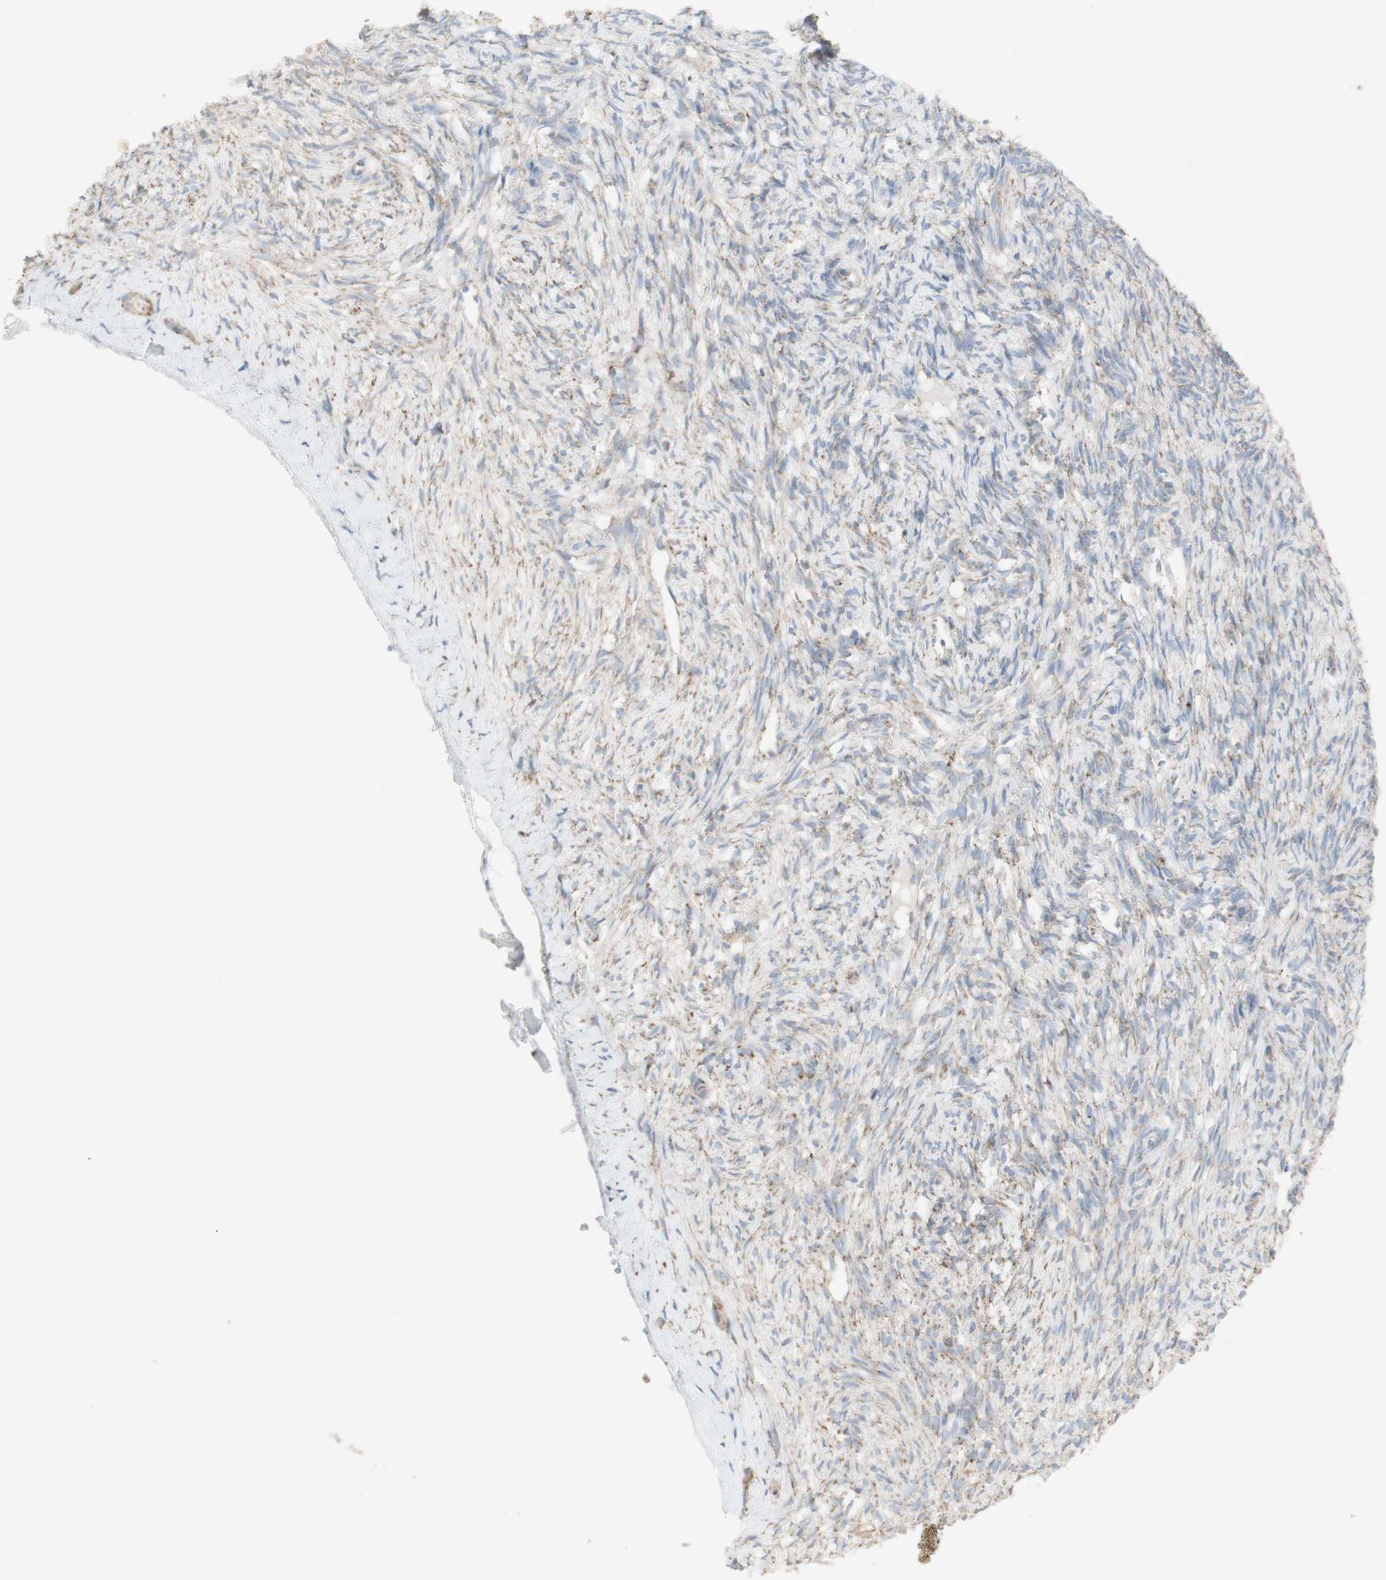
{"staining": {"intensity": "weak", "quantity": "<25%", "location": "cytoplasmic/membranous"}, "tissue": "ovary", "cell_type": "Ovarian stroma cells", "image_type": "normal", "snomed": [{"axis": "morphology", "description": "Normal tissue, NOS"}, {"axis": "topography", "description": "Ovary"}], "caption": "Immunohistochemistry (IHC) of benign ovary exhibits no positivity in ovarian stroma cells.", "gene": "C3orf52", "patient": {"sex": "female", "age": 33}}